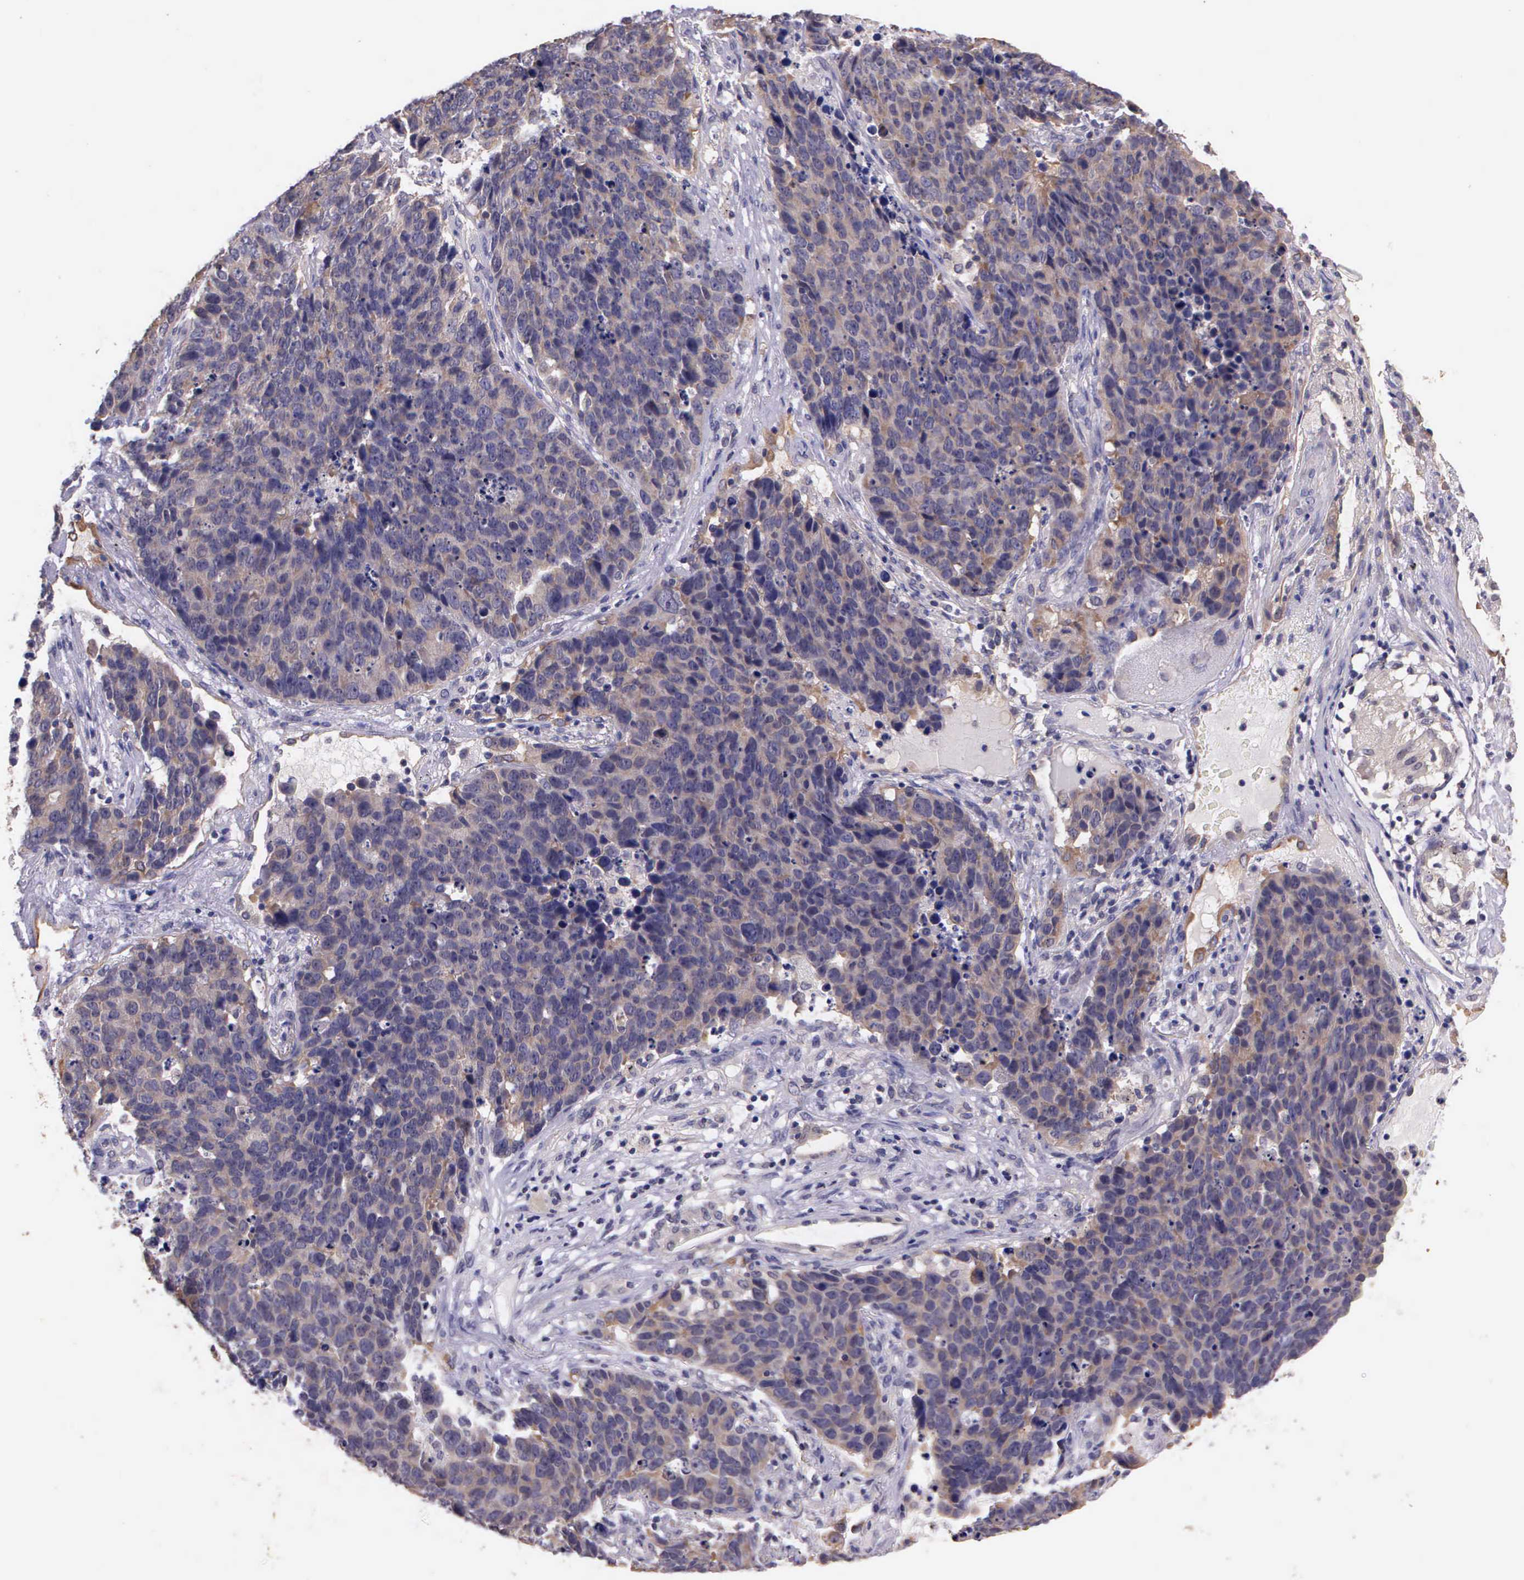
{"staining": {"intensity": "weak", "quantity": "<25%", "location": "cytoplasmic/membranous"}, "tissue": "lung cancer", "cell_type": "Tumor cells", "image_type": "cancer", "snomed": [{"axis": "morphology", "description": "Carcinoid, malignant, NOS"}, {"axis": "topography", "description": "Lung"}], "caption": "A high-resolution micrograph shows immunohistochemistry (IHC) staining of lung cancer, which displays no significant positivity in tumor cells.", "gene": "IGBP1", "patient": {"sex": "male", "age": 60}}